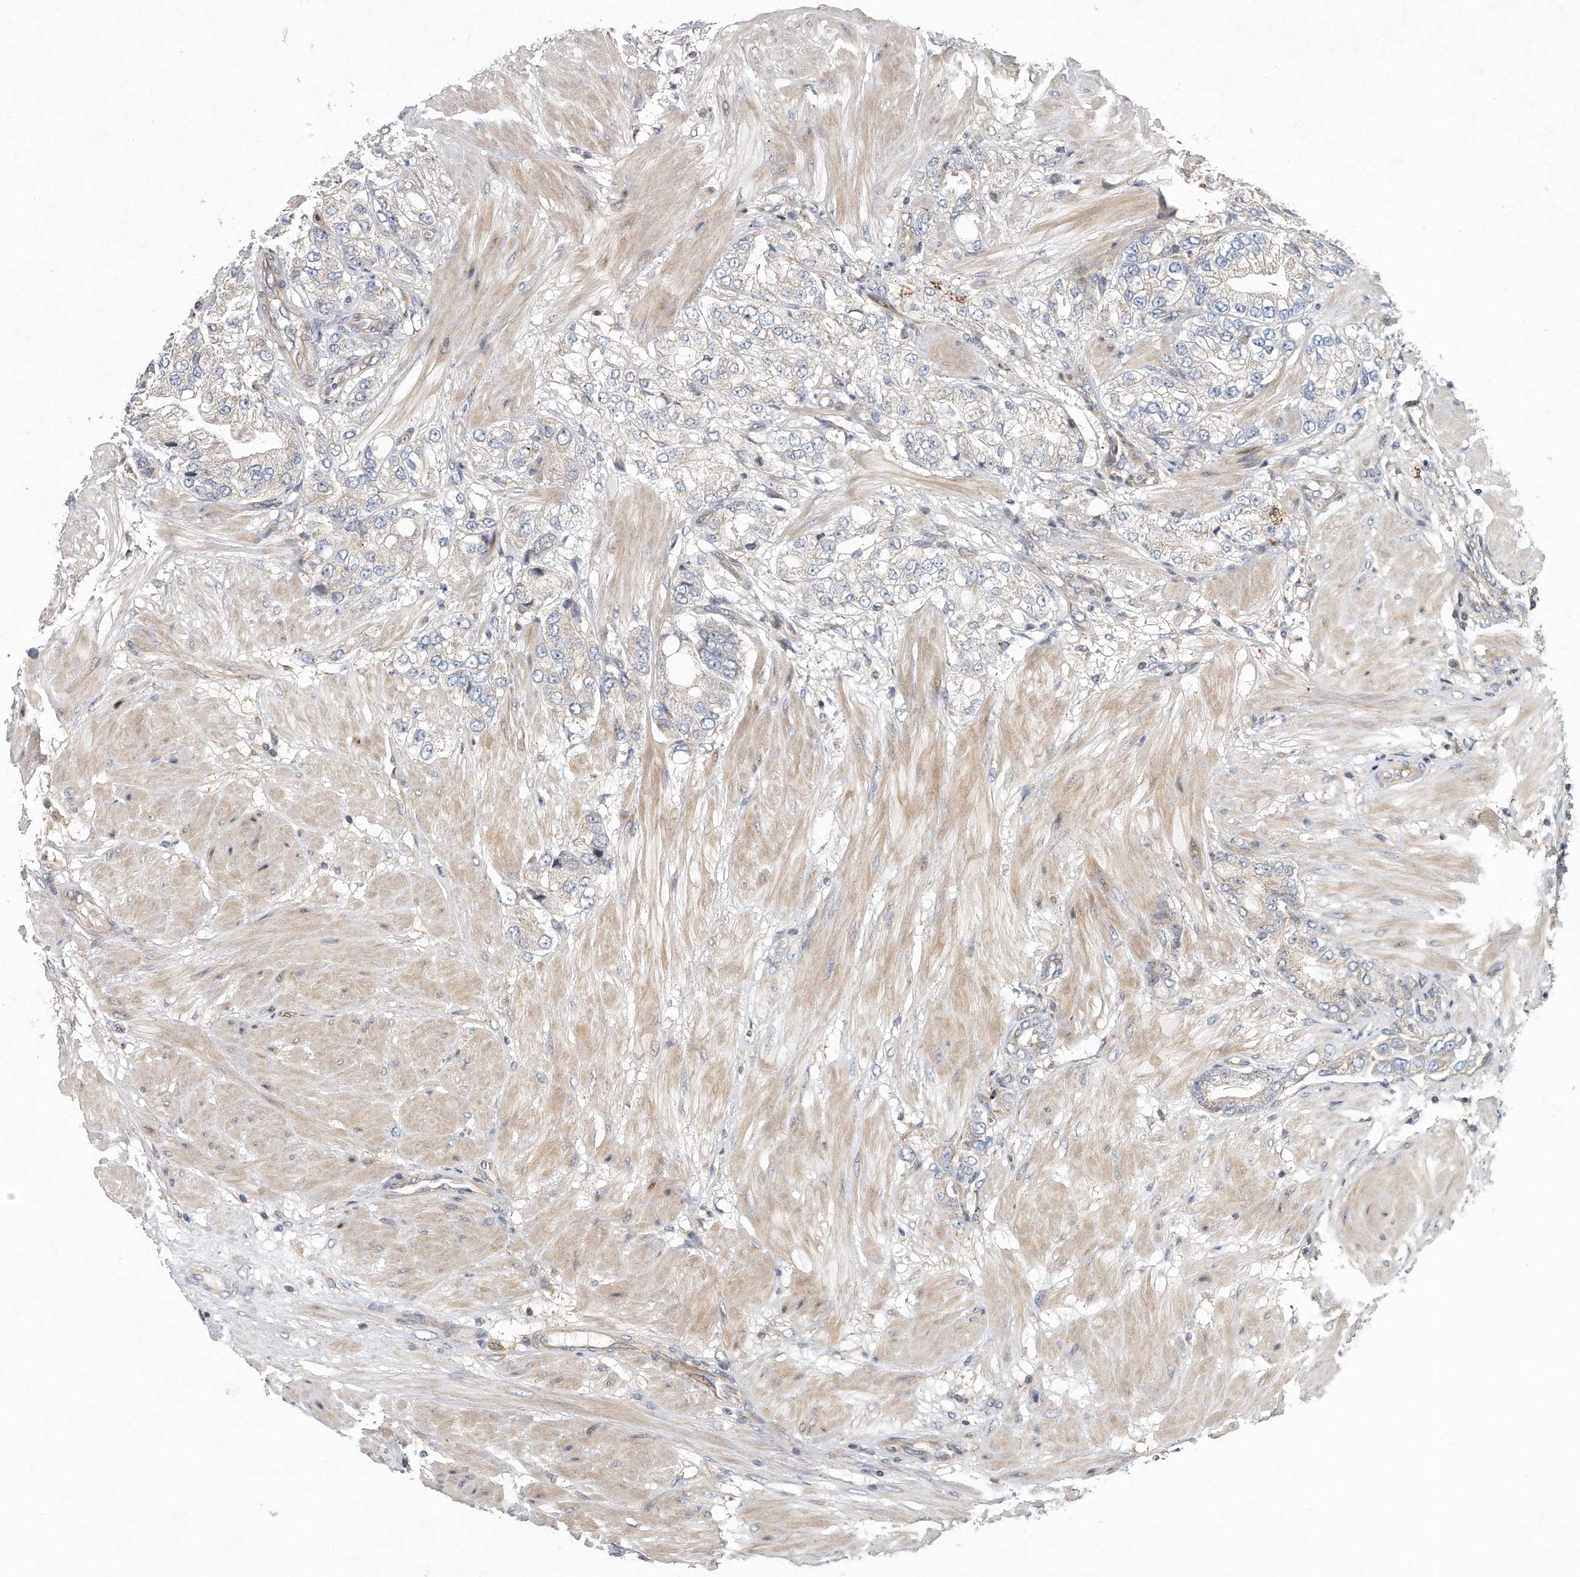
{"staining": {"intensity": "weak", "quantity": "<25%", "location": "cytoplasmic/membranous"}, "tissue": "prostate cancer", "cell_type": "Tumor cells", "image_type": "cancer", "snomed": [{"axis": "morphology", "description": "Adenocarcinoma, High grade"}, {"axis": "topography", "description": "Prostate"}], "caption": "Tumor cells show no significant expression in prostate adenocarcinoma (high-grade).", "gene": "PCDH8", "patient": {"sex": "male", "age": 50}}